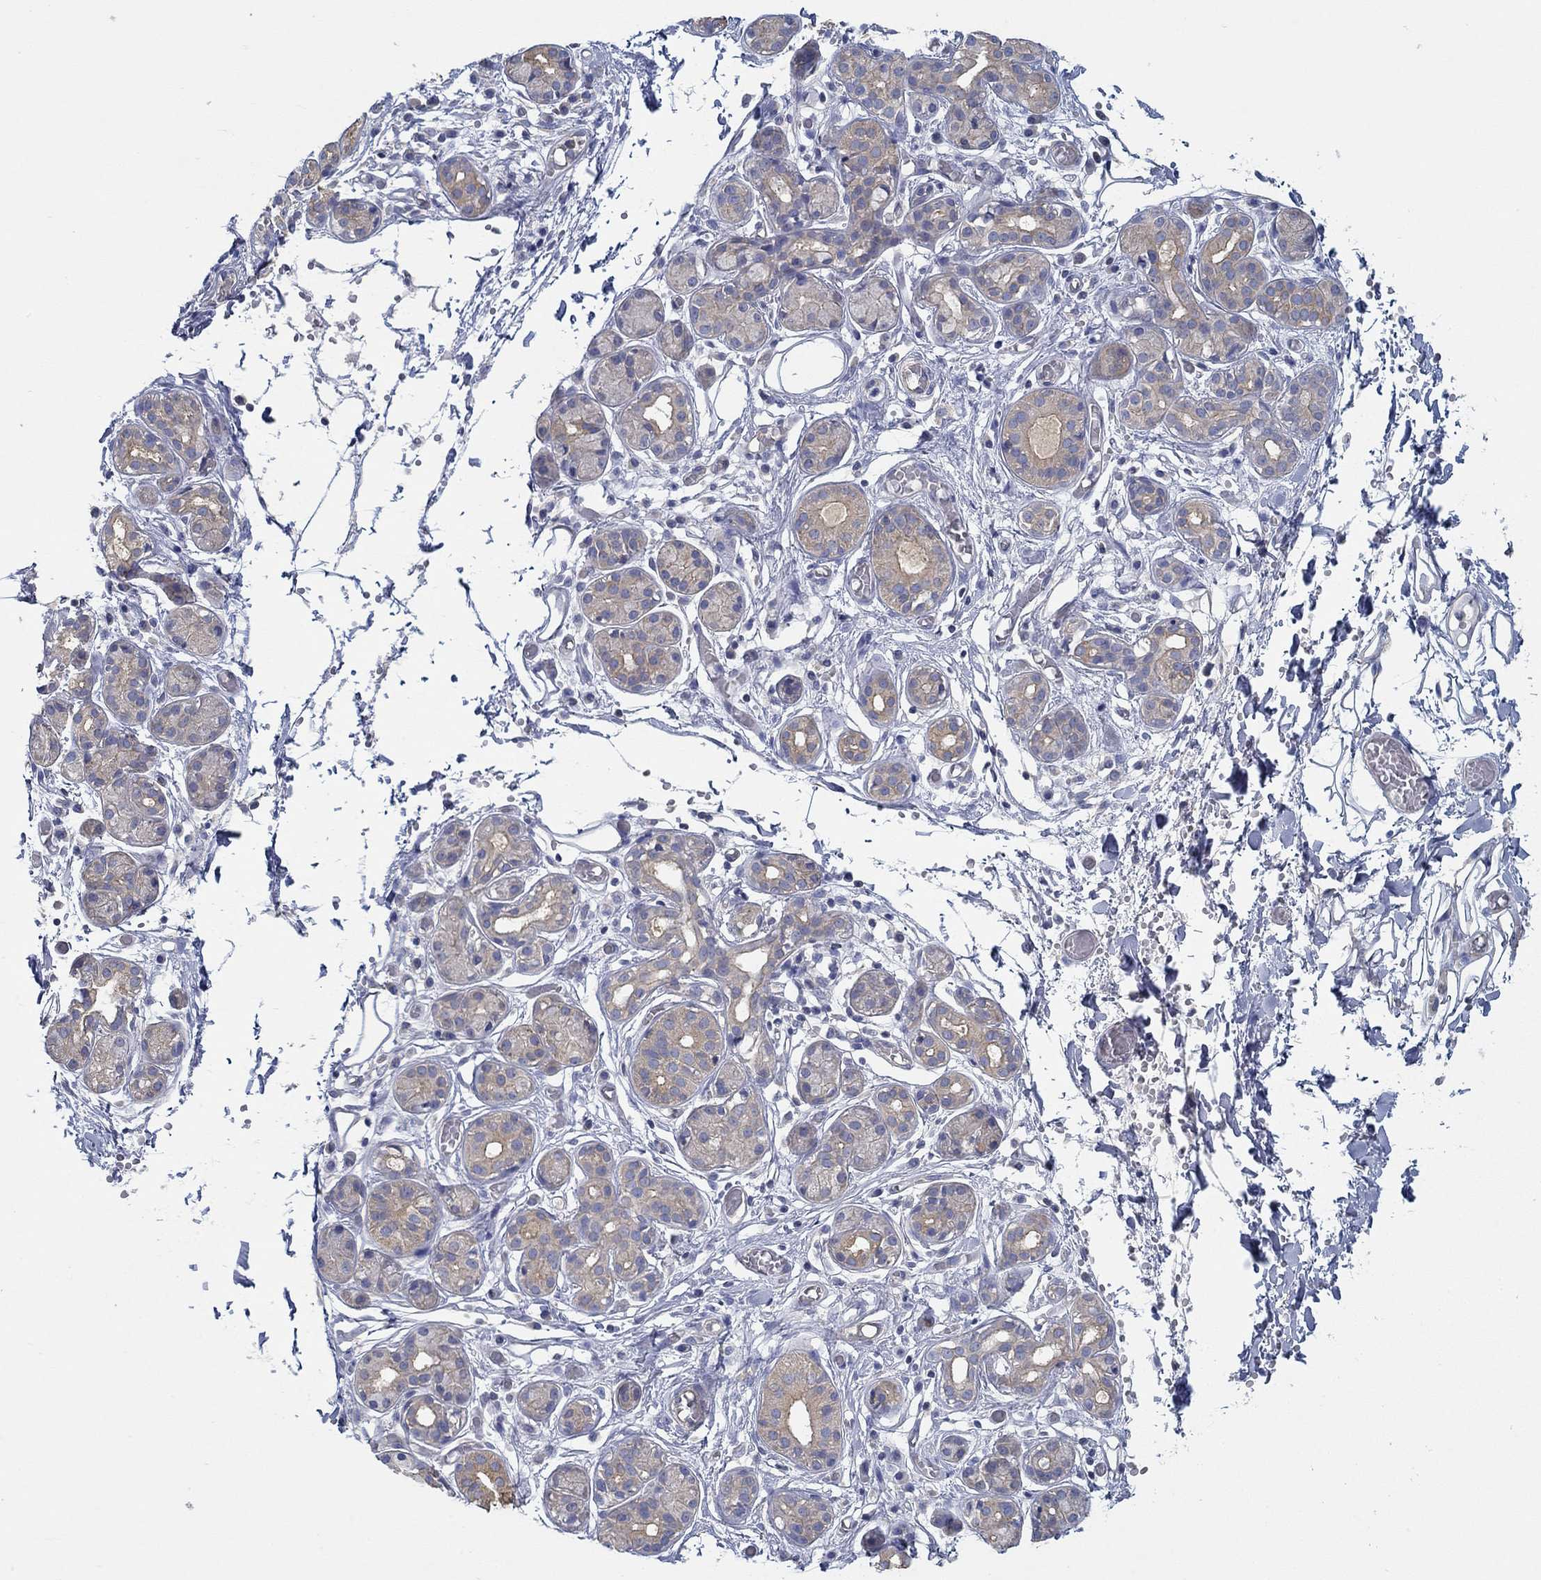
{"staining": {"intensity": "moderate", "quantity": "25%-75%", "location": "cytoplasmic/membranous"}, "tissue": "salivary gland", "cell_type": "Glandular cells", "image_type": "normal", "snomed": [{"axis": "morphology", "description": "Normal tissue, NOS"}, {"axis": "topography", "description": "Salivary gland"}, {"axis": "topography", "description": "Peripheral nerve tissue"}], "caption": "Protein expression analysis of normal salivary gland demonstrates moderate cytoplasmic/membranous expression in approximately 25%-75% of glandular cells.", "gene": "BBOF1", "patient": {"sex": "male", "age": 71}}